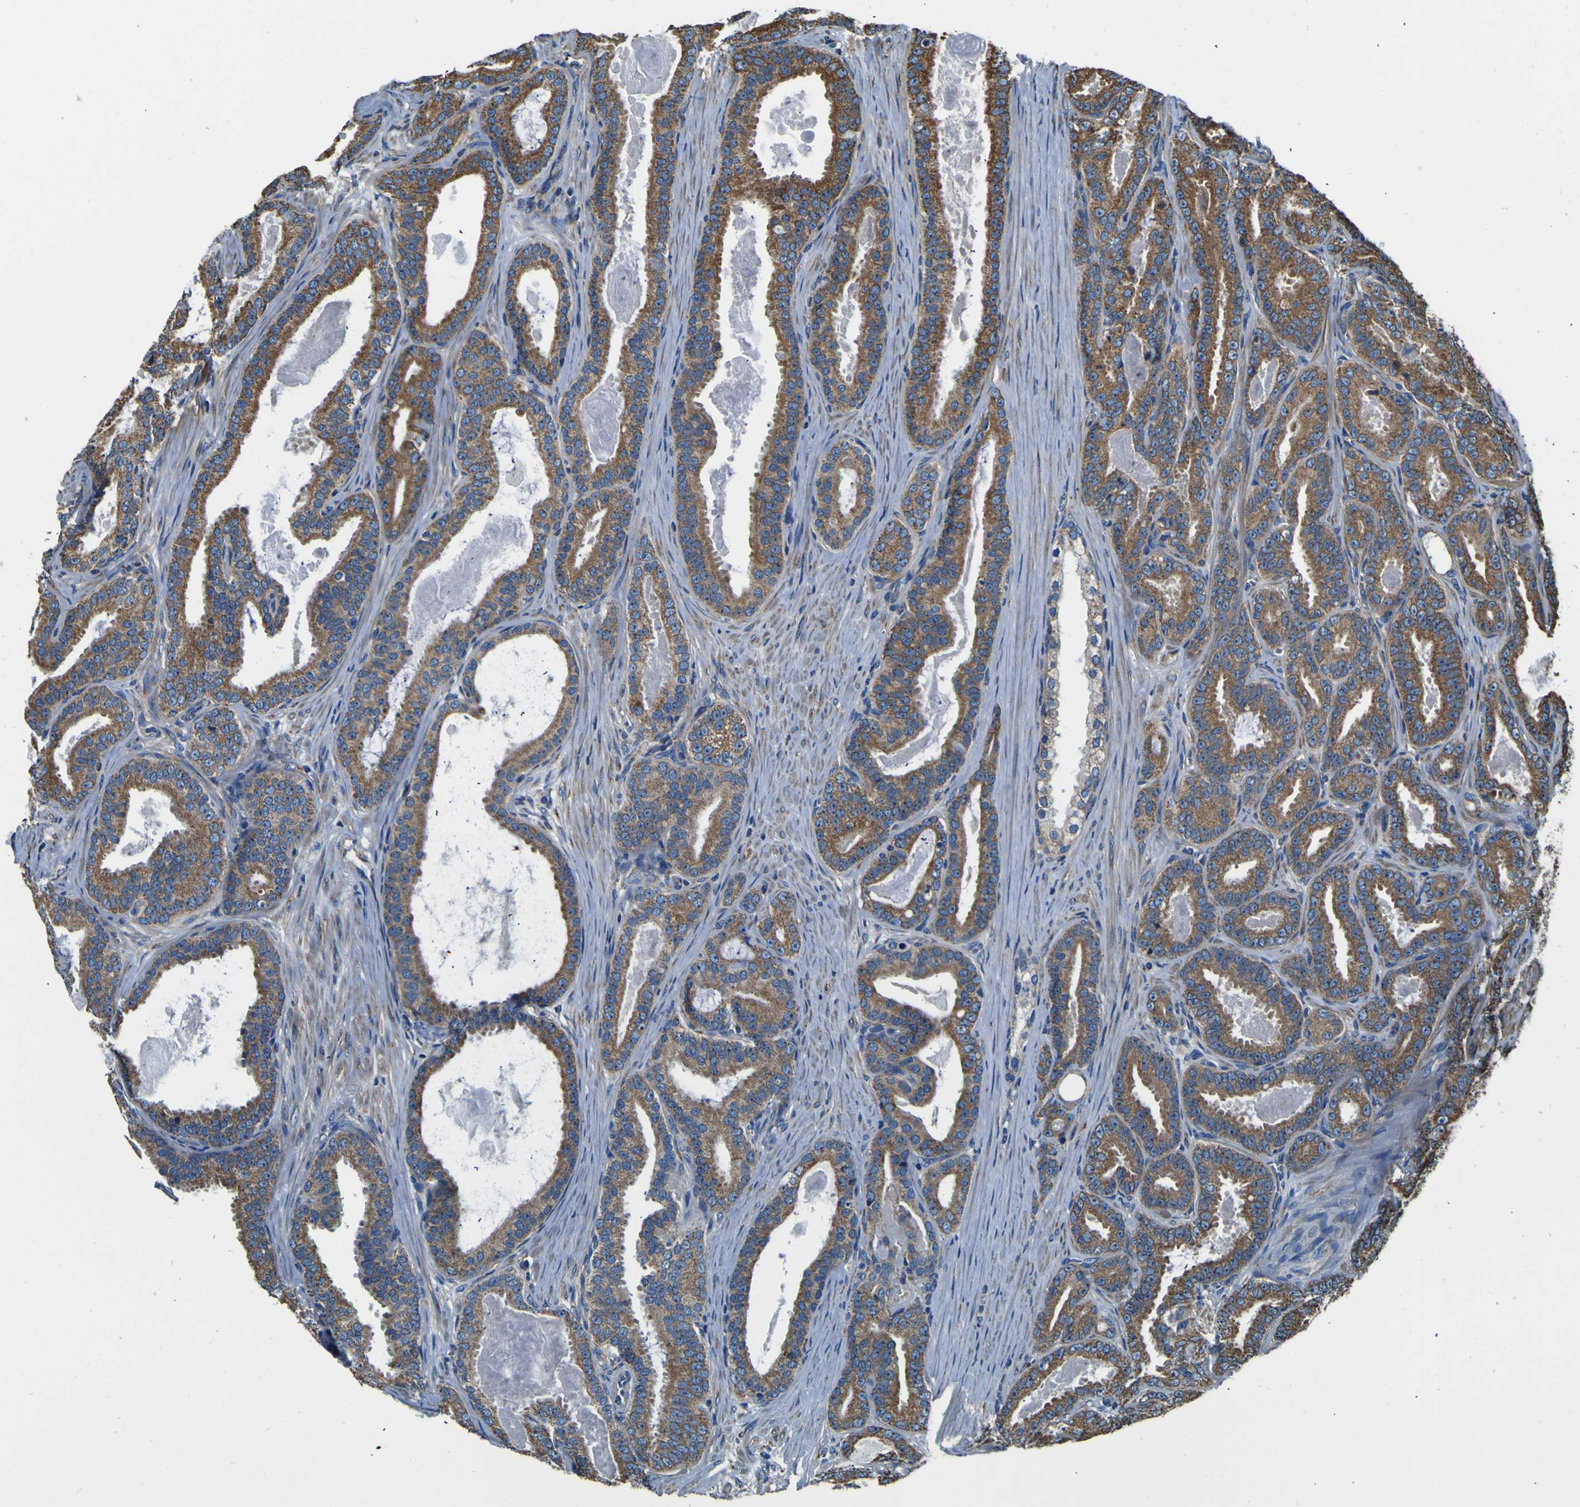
{"staining": {"intensity": "moderate", "quantity": ">75%", "location": "cytoplasmic/membranous"}, "tissue": "prostate cancer", "cell_type": "Tumor cells", "image_type": "cancer", "snomed": [{"axis": "morphology", "description": "Adenocarcinoma, High grade"}, {"axis": "topography", "description": "Prostate"}], "caption": "Adenocarcinoma (high-grade) (prostate) stained with immunohistochemistry (IHC) shows moderate cytoplasmic/membranous staining in approximately >75% of tumor cells.", "gene": "INPP5A", "patient": {"sex": "male", "age": 60}}